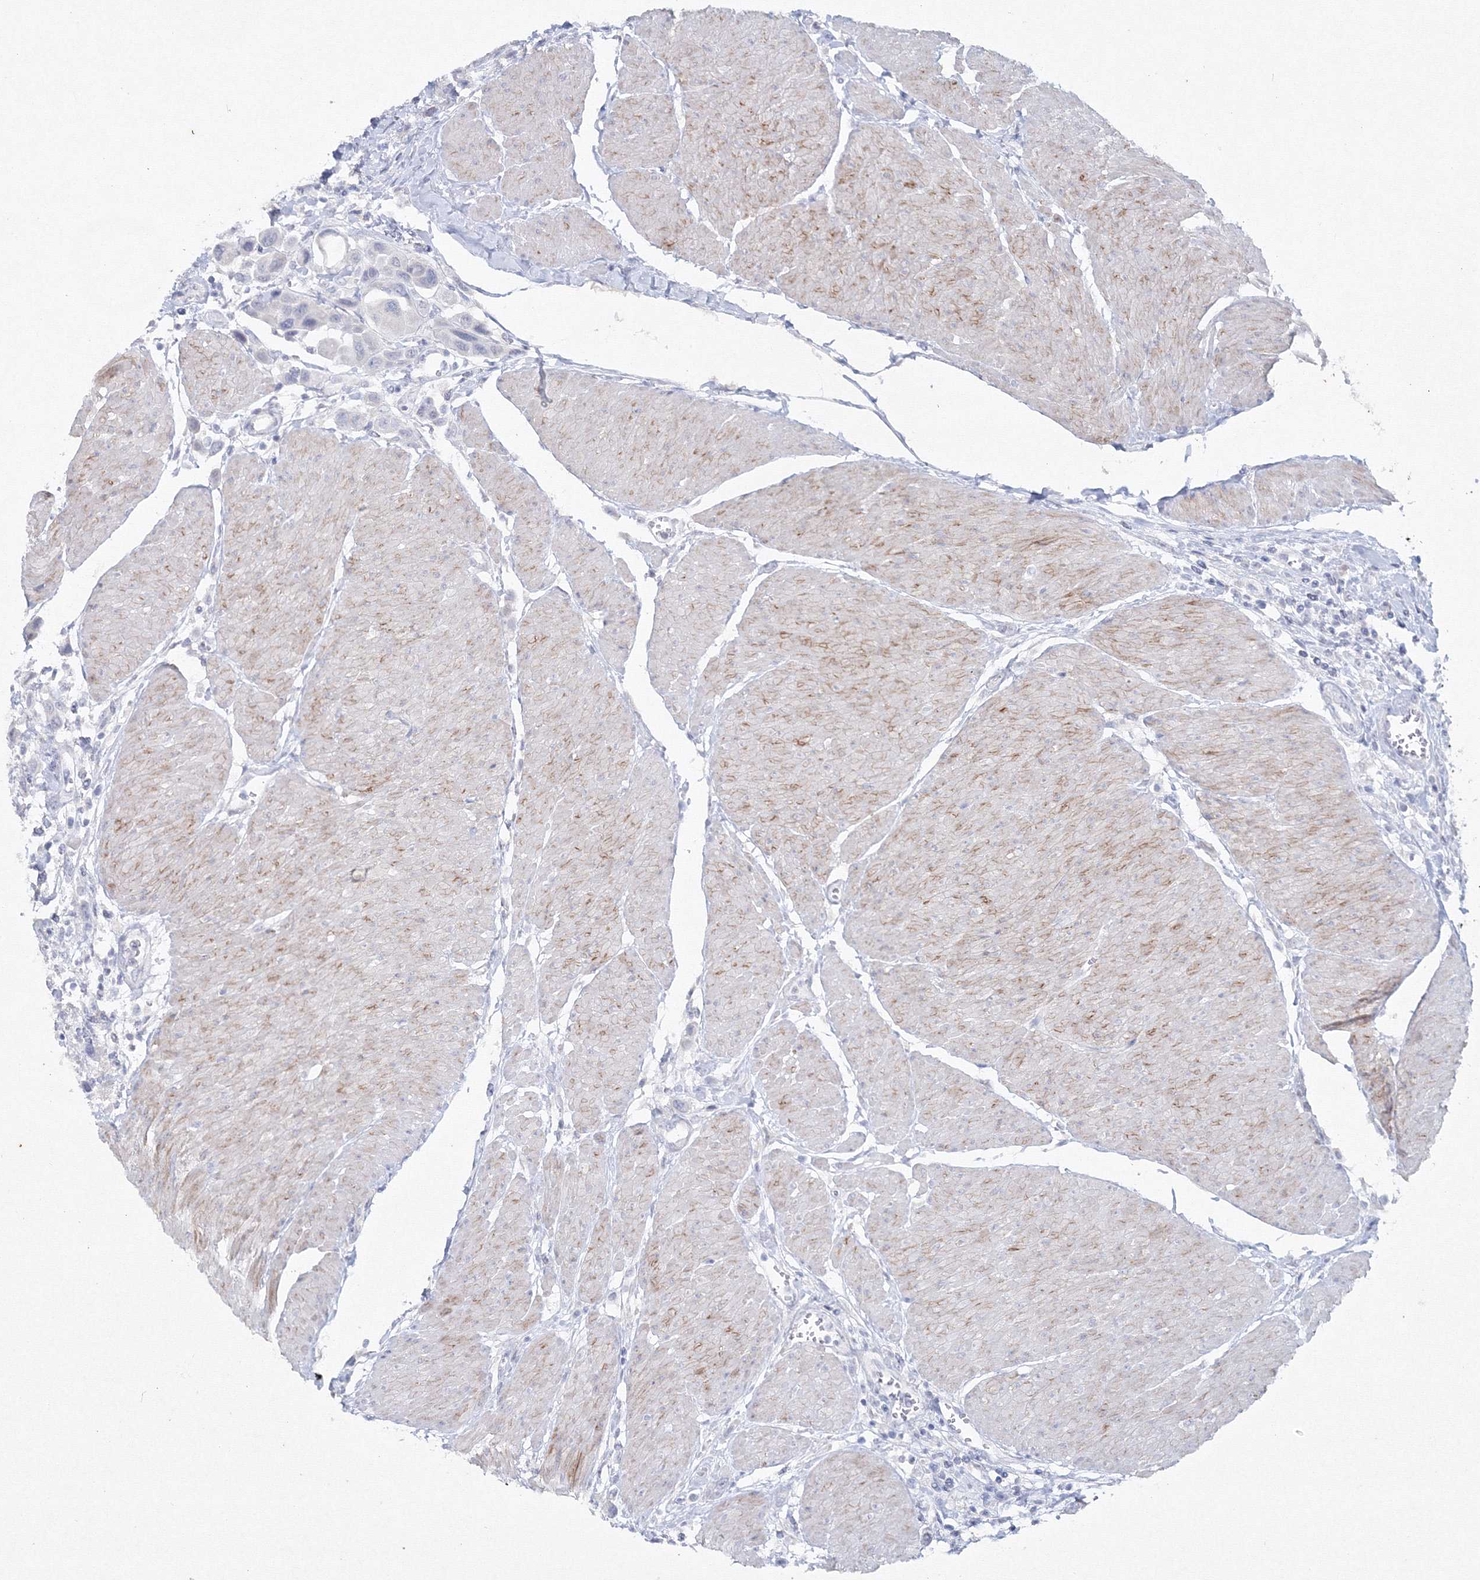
{"staining": {"intensity": "negative", "quantity": "none", "location": "none"}, "tissue": "urothelial cancer", "cell_type": "Tumor cells", "image_type": "cancer", "snomed": [{"axis": "morphology", "description": "Urothelial carcinoma, High grade"}, {"axis": "topography", "description": "Urinary bladder"}], "caption": "Urothelial cancer stained for a protein using IHC exhibits no staining tumor cells.", "gene": "GCKR", "patient": {"sex": "male", "age": 50}}